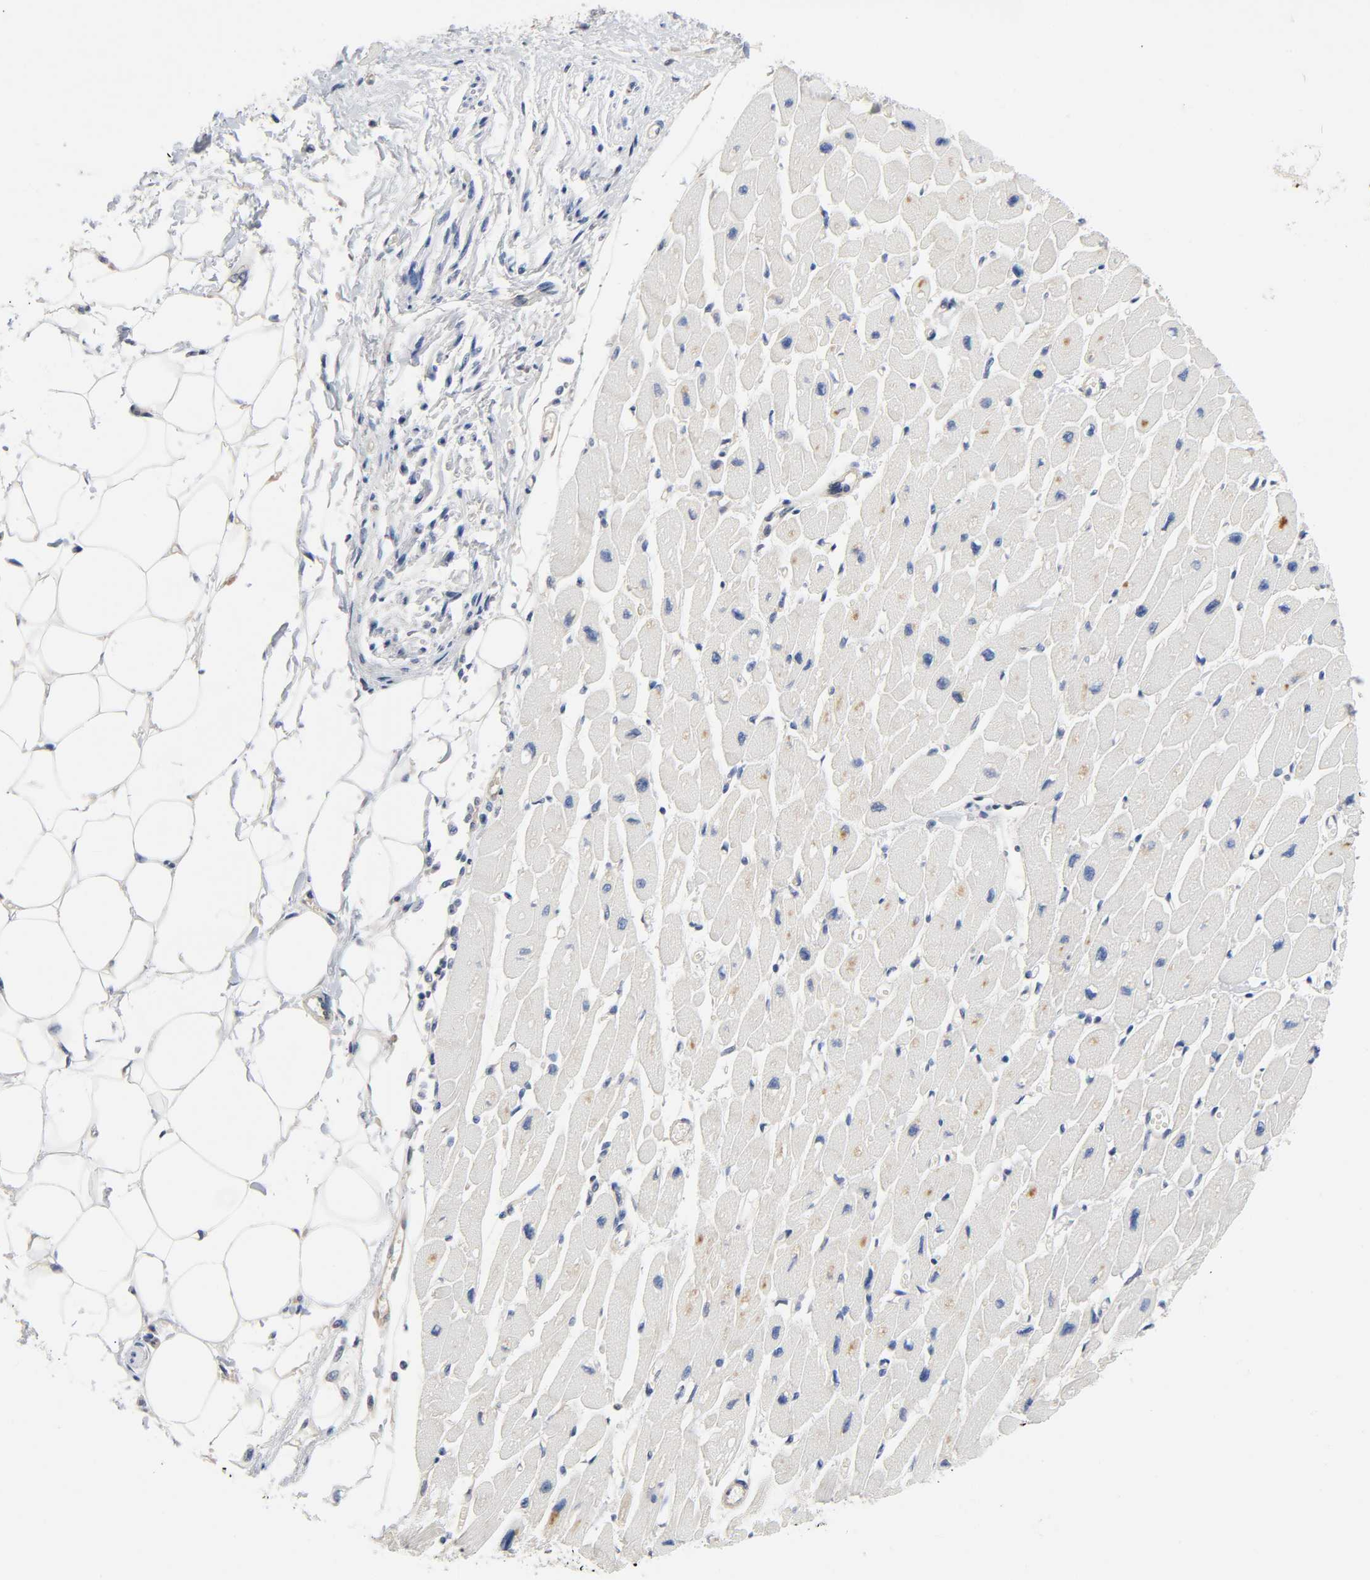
{"staining": {"intensity": "weak", "quantity": "<25%", "location": "cytoplasmic/membranous"}, "tissue": "heart muscle", "cell_type": "Cardiomyocytes", "image_type": "normal", "snomed": [{"axis": "morphology", "description": "Normal tissue, NOS"}, {"axis": "topography", "description": "Heart"}], "caption": "Cardiomyocytes show no significant protein expression in benign heart muscle.", "gene": "PRKAB1", "patient": {"sex": "female", "age": 54}}